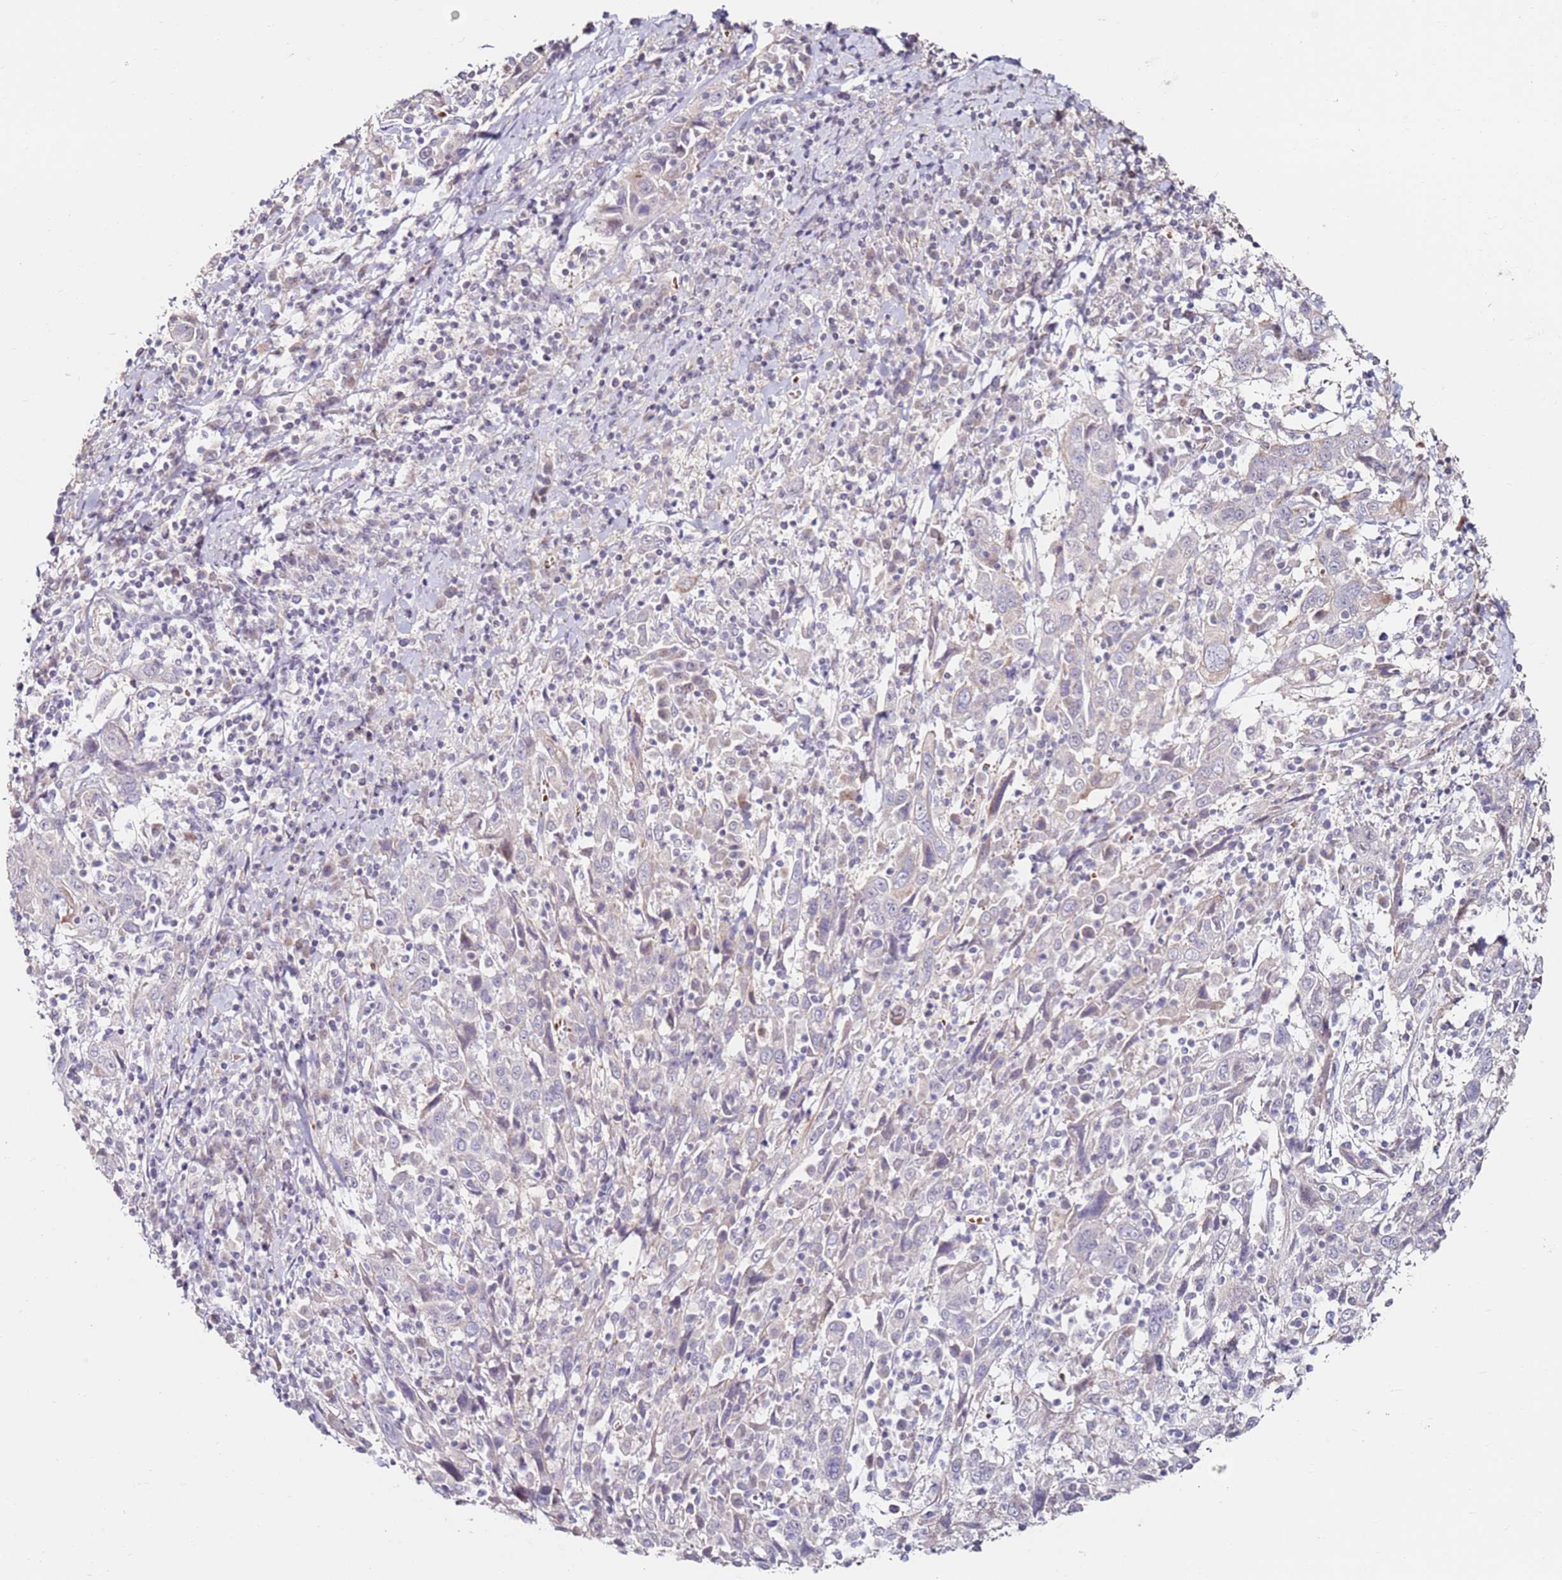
{"staining": {"intensity": "negative", "quantity": "none", "location": "none"}, "tissue": "cervical cancer", "cell_type": "Tumor cells", "image_type": "cancer", "snomed": [{"axis": "morphology", "description": "Squamous cell carcinoma, NOS"}, {"axis": "topography", "description": "Cervix"}], "caption": "This image is of cervical cancer (squamous cell carcinoma) stained with IHC to label a protein in brown with the nuclei are counter-stained blue. There is no expression in tumor cells. The staining is performed using DAB brown chromogen with nuclei counter-stained in using hematoxylin.", "gene": "RARS2", "patient": {"sex": "female", "age": 46}}